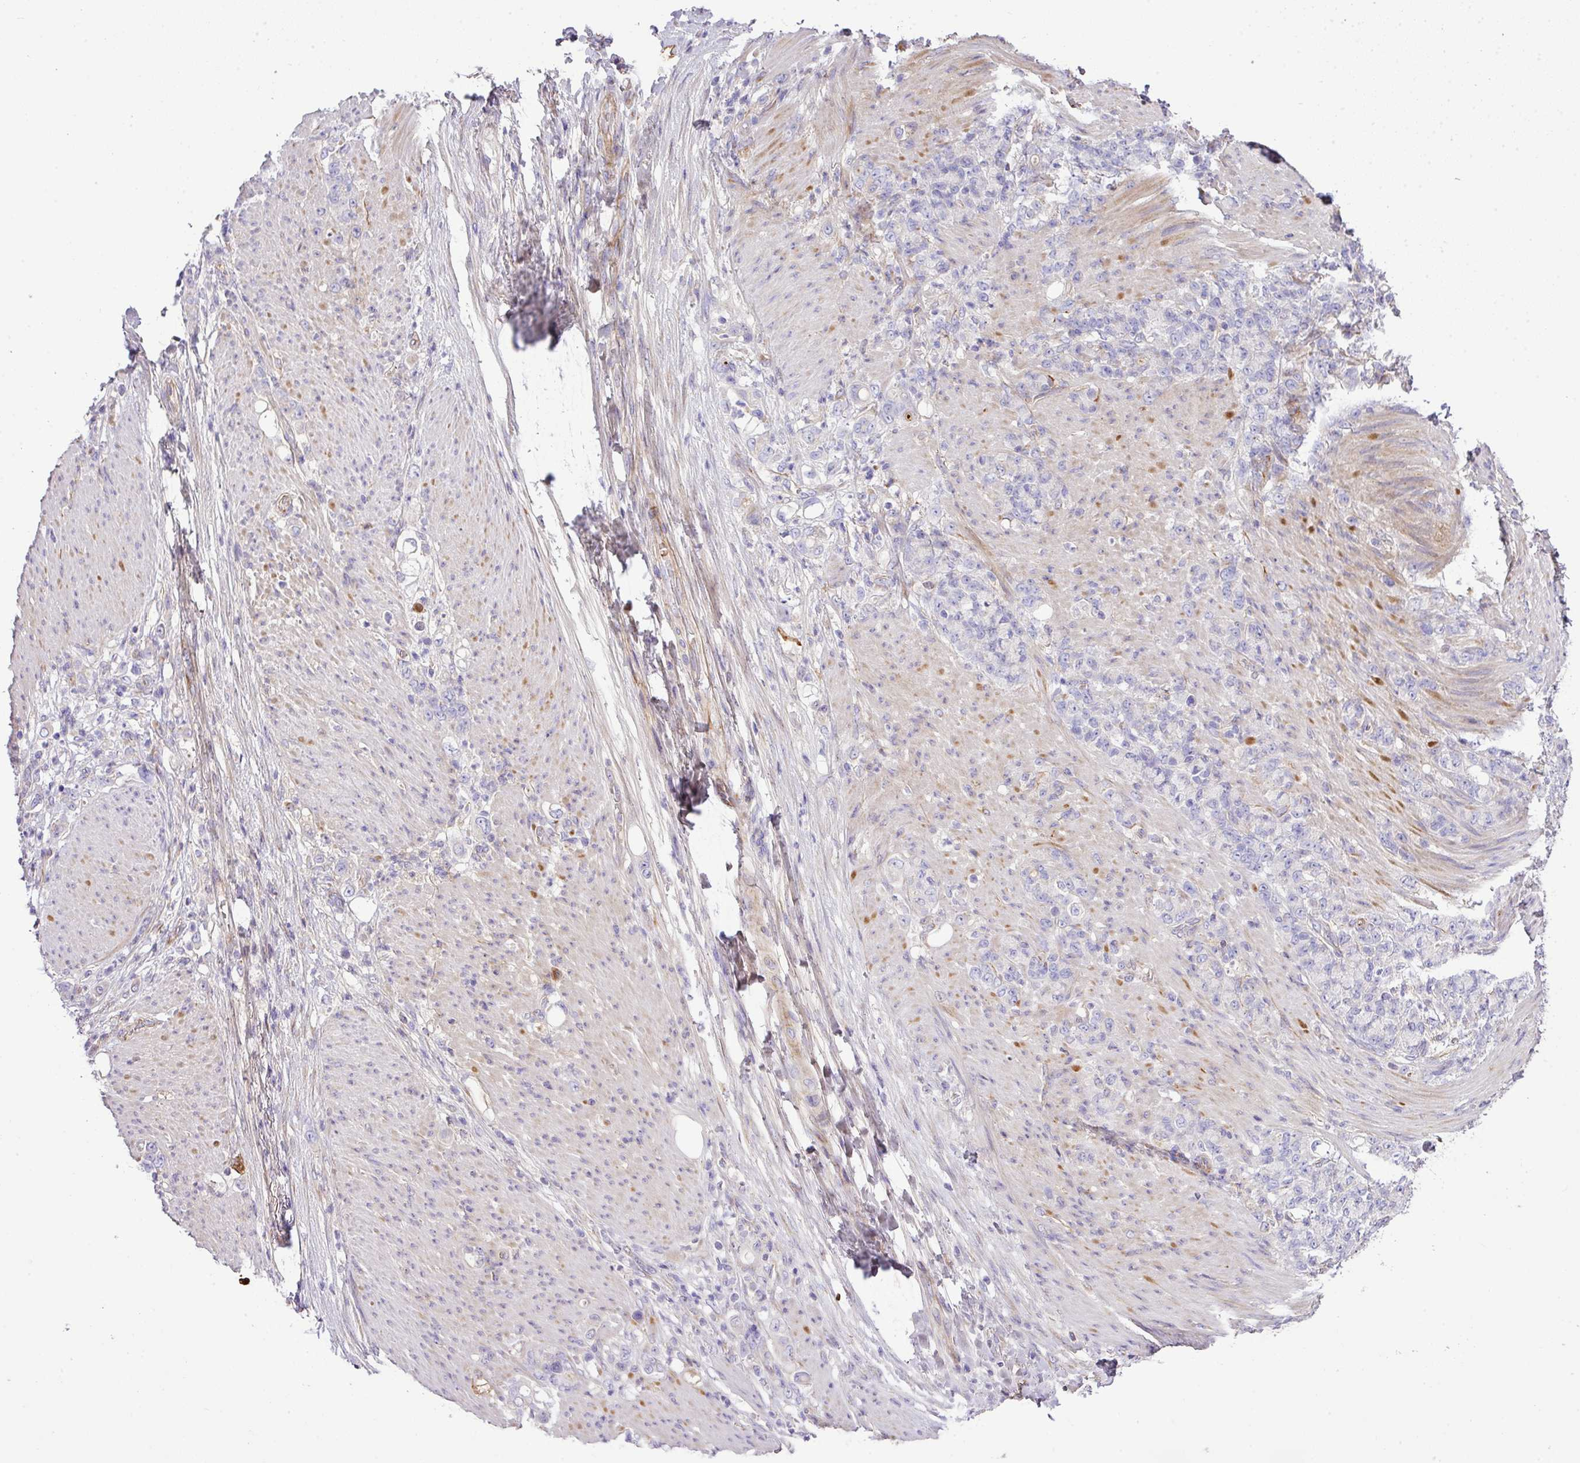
{"staining": {"intensity": "negative", "quantity": "none", "location": "none"}, "tissue": "stomach cancer", "cell_type": "Tumor cells", "image_type": "cancer", "snomed": [{"axis": "morphology", "description": "Adenocarcinoma, NOS"}, {"axis": "topography", "description": "Stomach"}], "caption": "The micrograph exhibits no significant positivity in tumor cells of adenocarcinoma (stomach). Brightfield microscopy of immunohistochemistry stained with DAB (brown) and hematoxylin (blue), captured at high magnification.", "gene": "CTXN2", "patient": {"sex": "female", "age": 79}}